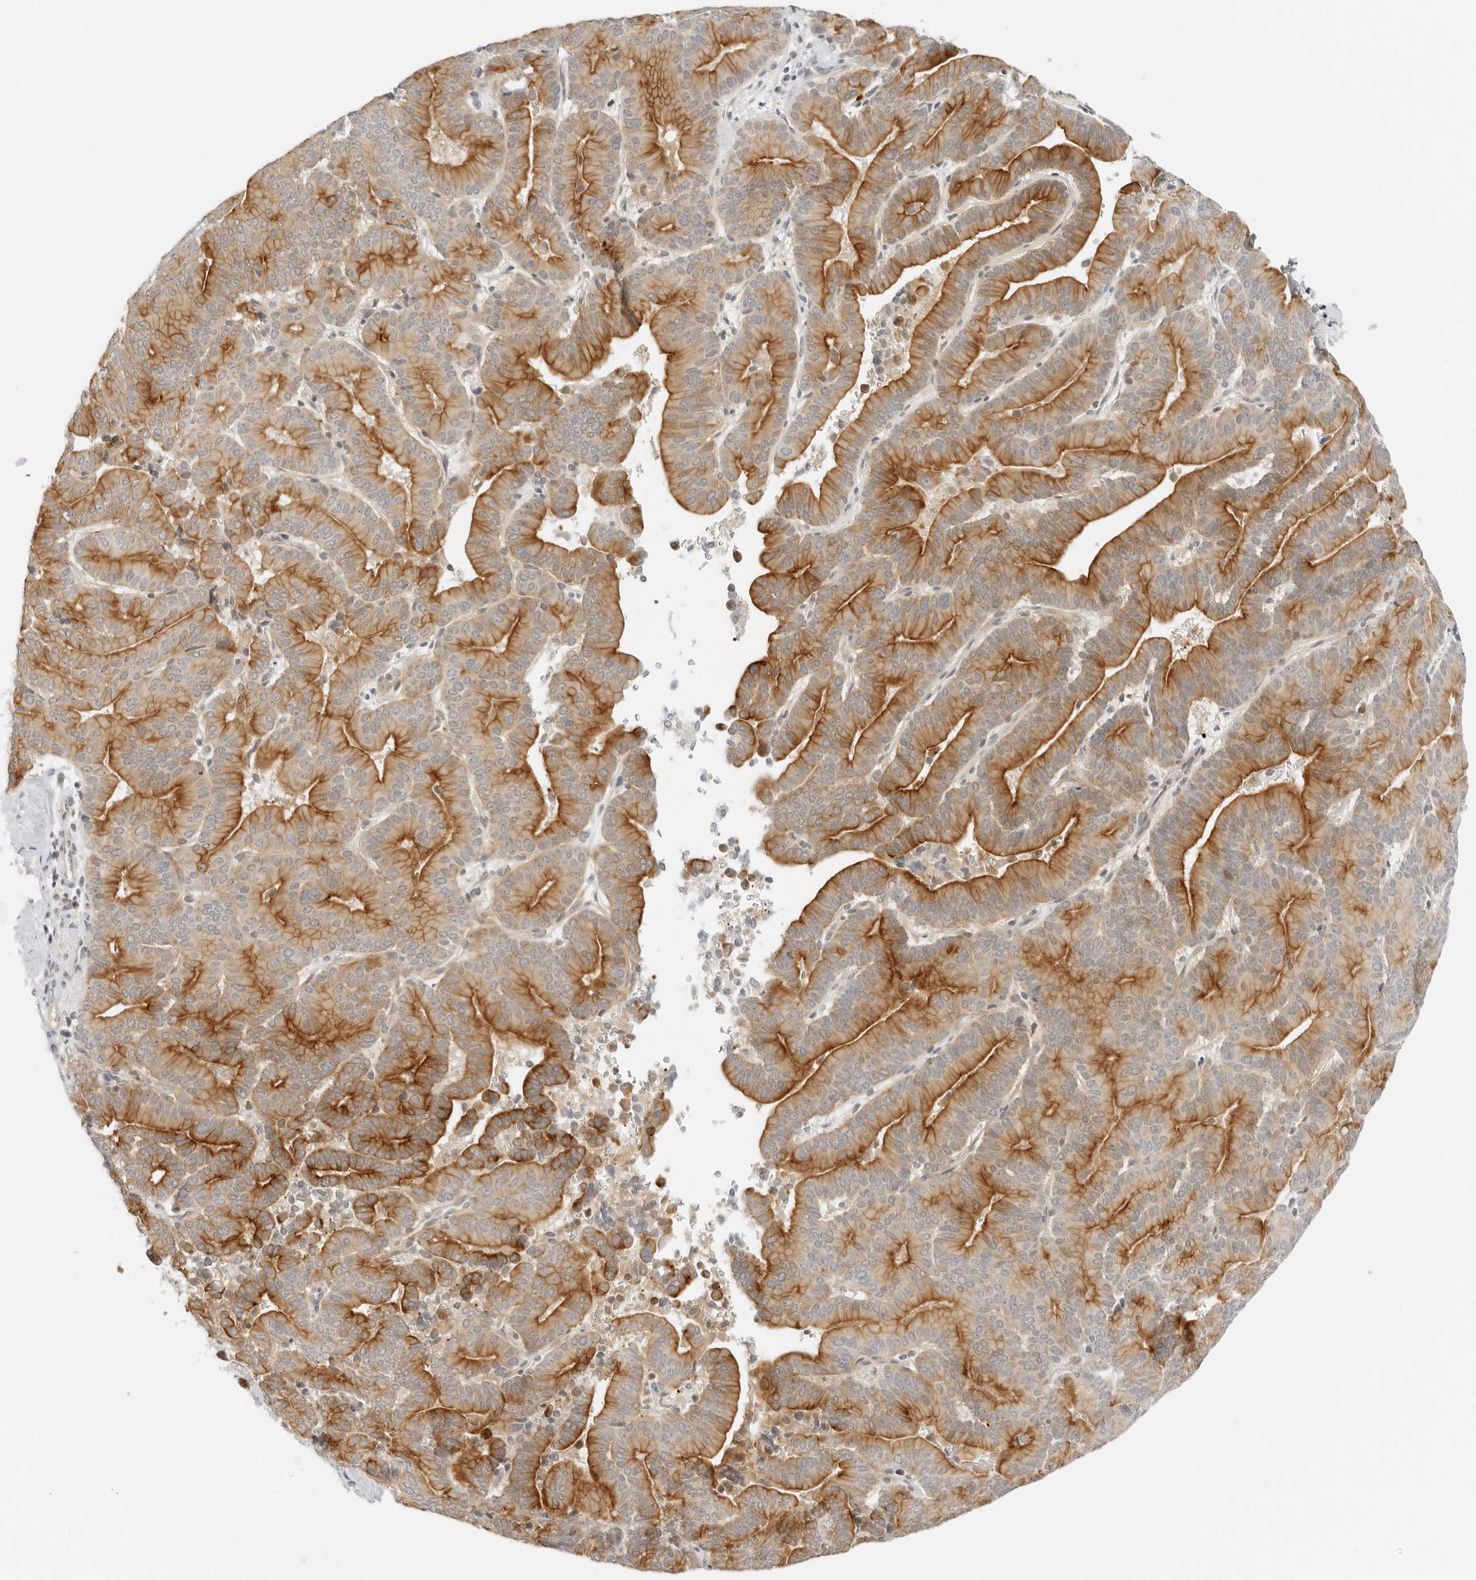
{"staining": {"intensity": "strong", "quantity": "25%-75%", "location": "cytoplasmic/membranous"}, "tissue": "liver cancer", "cell_type": "Tumor cells", "image_type": "cancer", "snomed": [{"axis": "morphology", "description": "Cholangiocarcinoma"}, {"axis": "topography", "description": "Liver"}], "caption": "A photomicrograph showing strong cytoplasmic/membranous positivity in approximately 25%-75% of tumor cells in liver cancer, as visualized by brown immunohistochemical staining.", "gene": "OSCP1", "patient": {"sex": "female", "age": 75}}